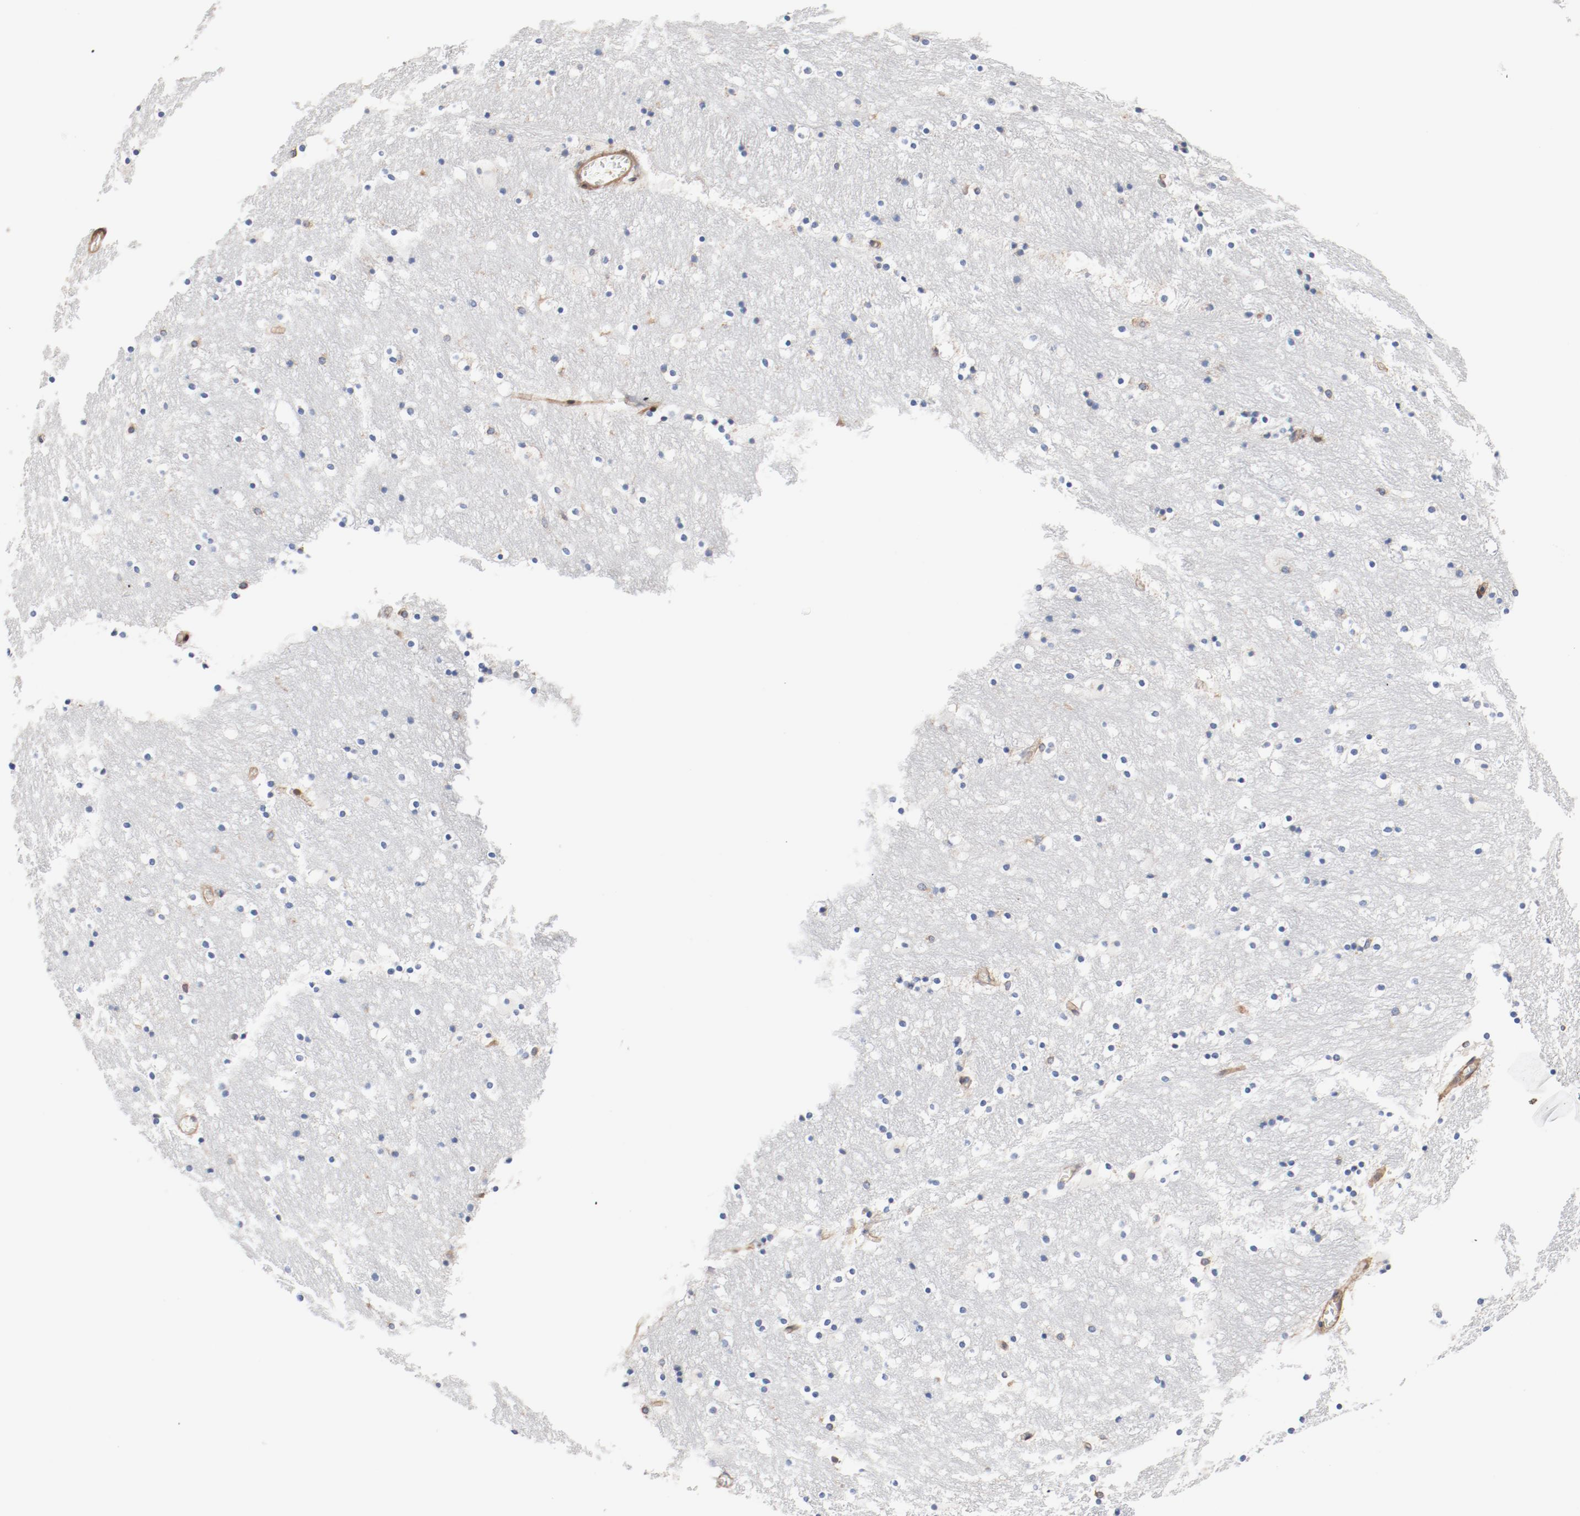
{"staining": {"intensity": "negative", "quantity": "none", "location": "none"}, "tissue": "caudate", "cell_type": "Glial cells", "image_type": "normal", "snomed": [{"axis": "morphology", "description": "Normal tissue, NOS"}, {"axis": "topography", "description": "Lateral ventricle wall"}], "caption": "Immunohistochemistry of normal human caudate exhibits no positivity in glial cells.", "gene": "ILK", "patient": {"sex": "male", "age": 45}}